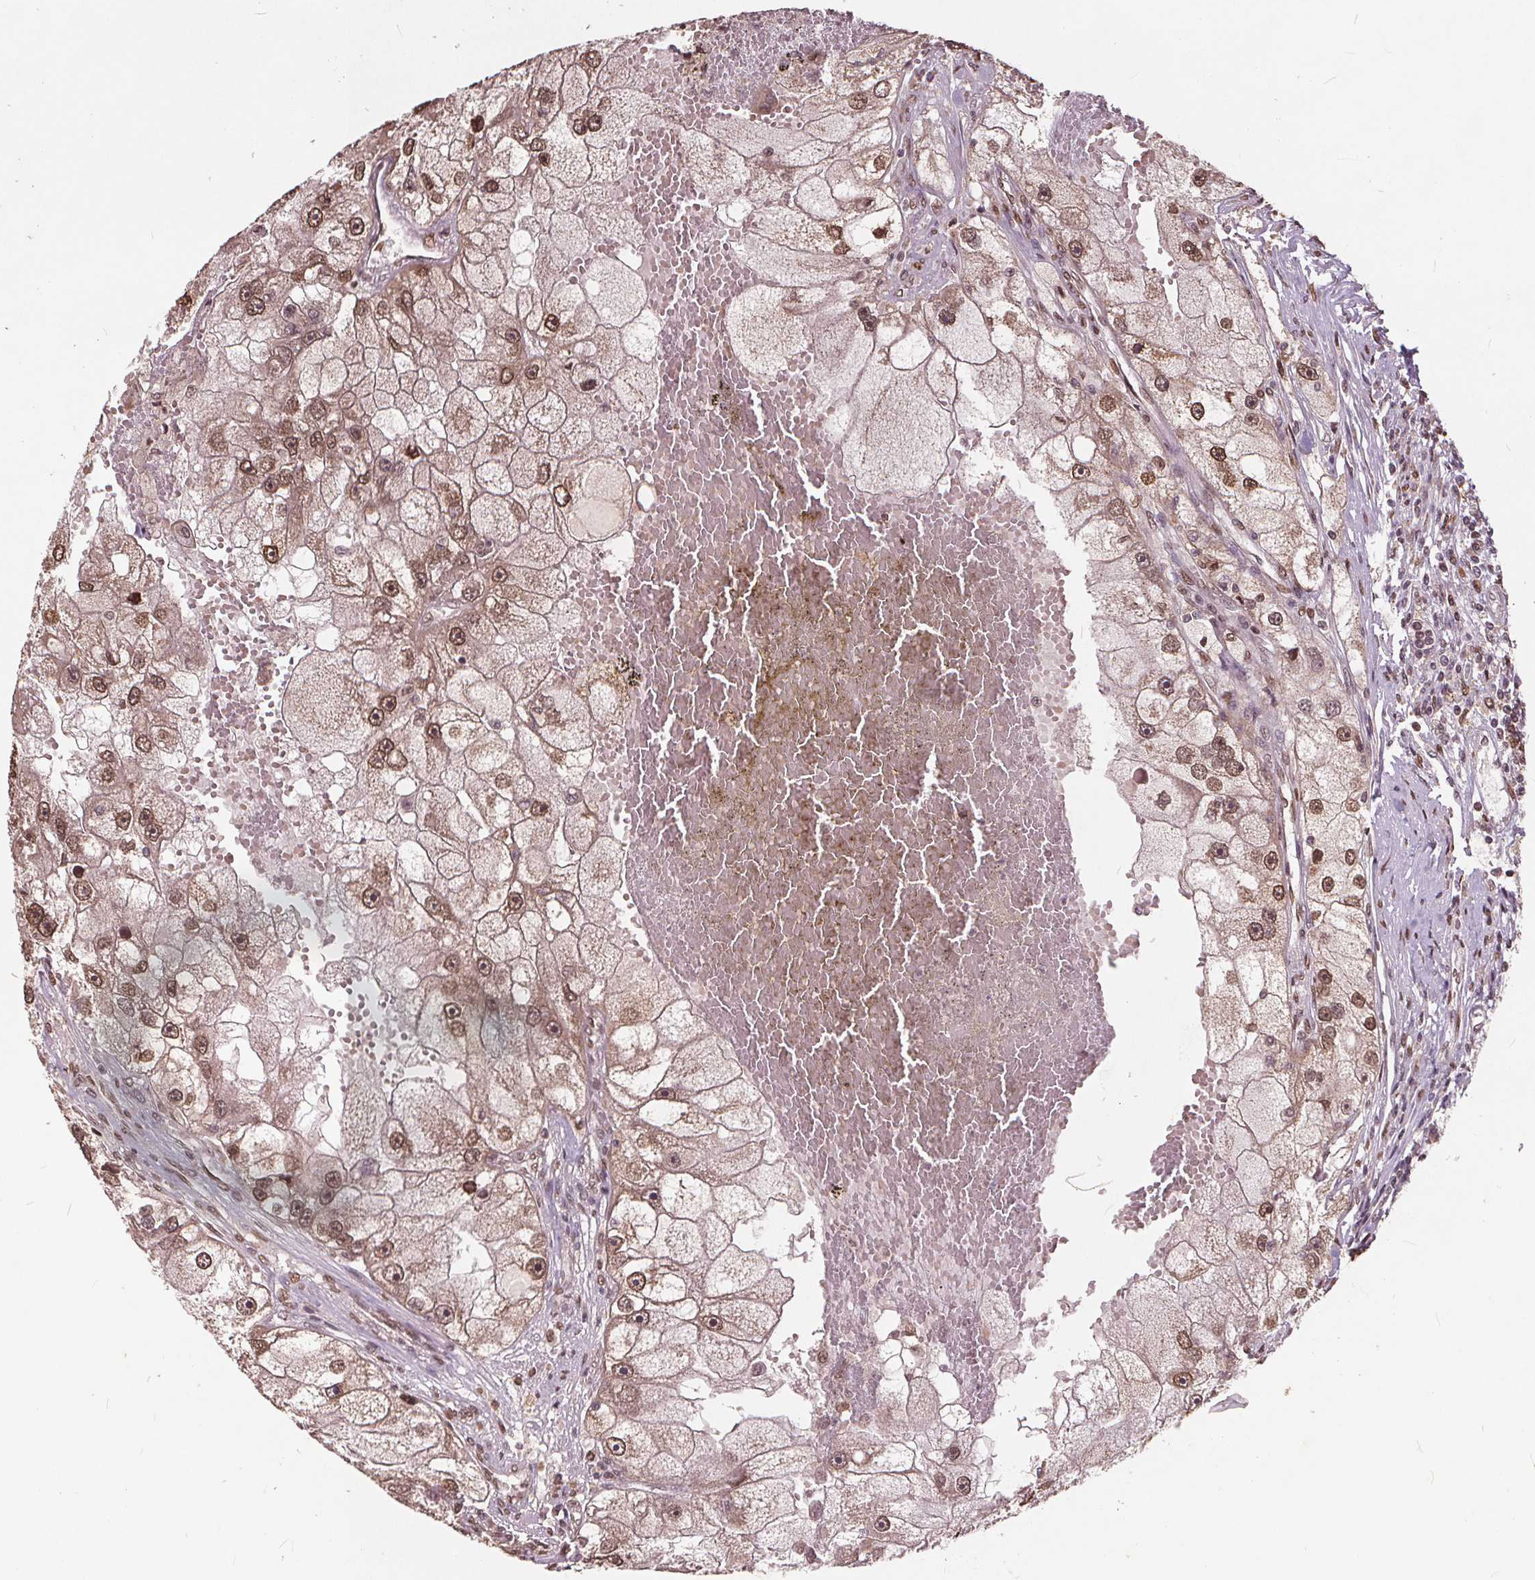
{"staining": {"intensity": "moderate", "quantity": ">75%", "location": "nuclear"}, "tissue": "renal cancer", "cell_type": "Tumor cells", "image_type": "cancer", "snomed": [{"axis": "morphology", "description": "Adenocarcinoma, NOS"}, {"axis": "topography", "description": "Kidney"}], "caption": "Tumor cells demonstrate medium levels of moderate nuclear staining in approximately >75% of cells in renal cancer. The staining is performed using DAB (3,3'-diaminobenzidine) brown chromogen to label protein expression. The nuclei are counter-stained blue using hematoxylin.", "gene": "HIF1AN", "patient": {"sex": "male", "age": 63}}